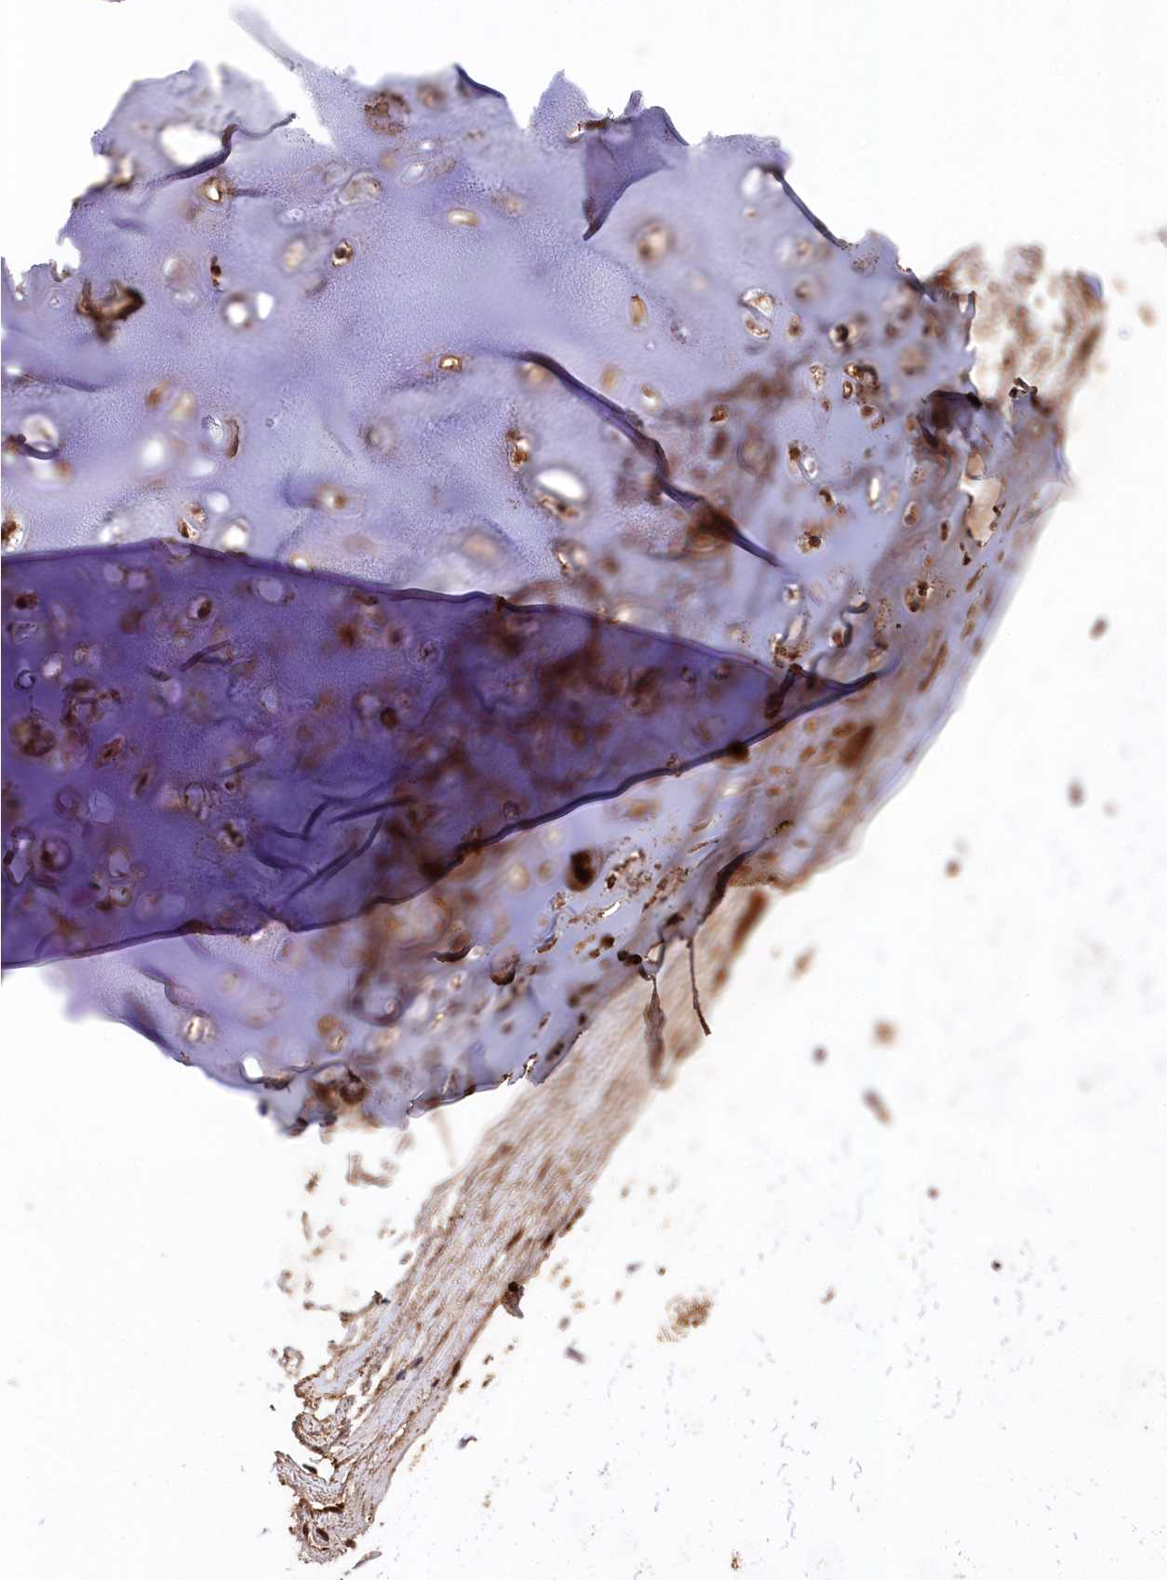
{"staining": {"intensity": "weak", "quantity": ">75%", "location": "cytoplasmic/membranous"}, "tissue": "adipose tissue", "cell_type": "Adipocytes", "image_type": "normal", "snomed": [{"axis": "morphology", "description": "Normal tissue, NOS"}, {"axis": "topography", "description": "Lymph node"}, {"axis": "topography", "description": "Bronchus"}], "caption": "Normal adipose tissue was stained to show a protein in brown. There is low levels of weak cytoplasmic/membranous positivity in approximately >75% of adipocytes.", "gene": "MCF2L2", "patient": {"sex": "male", "age": 63}}